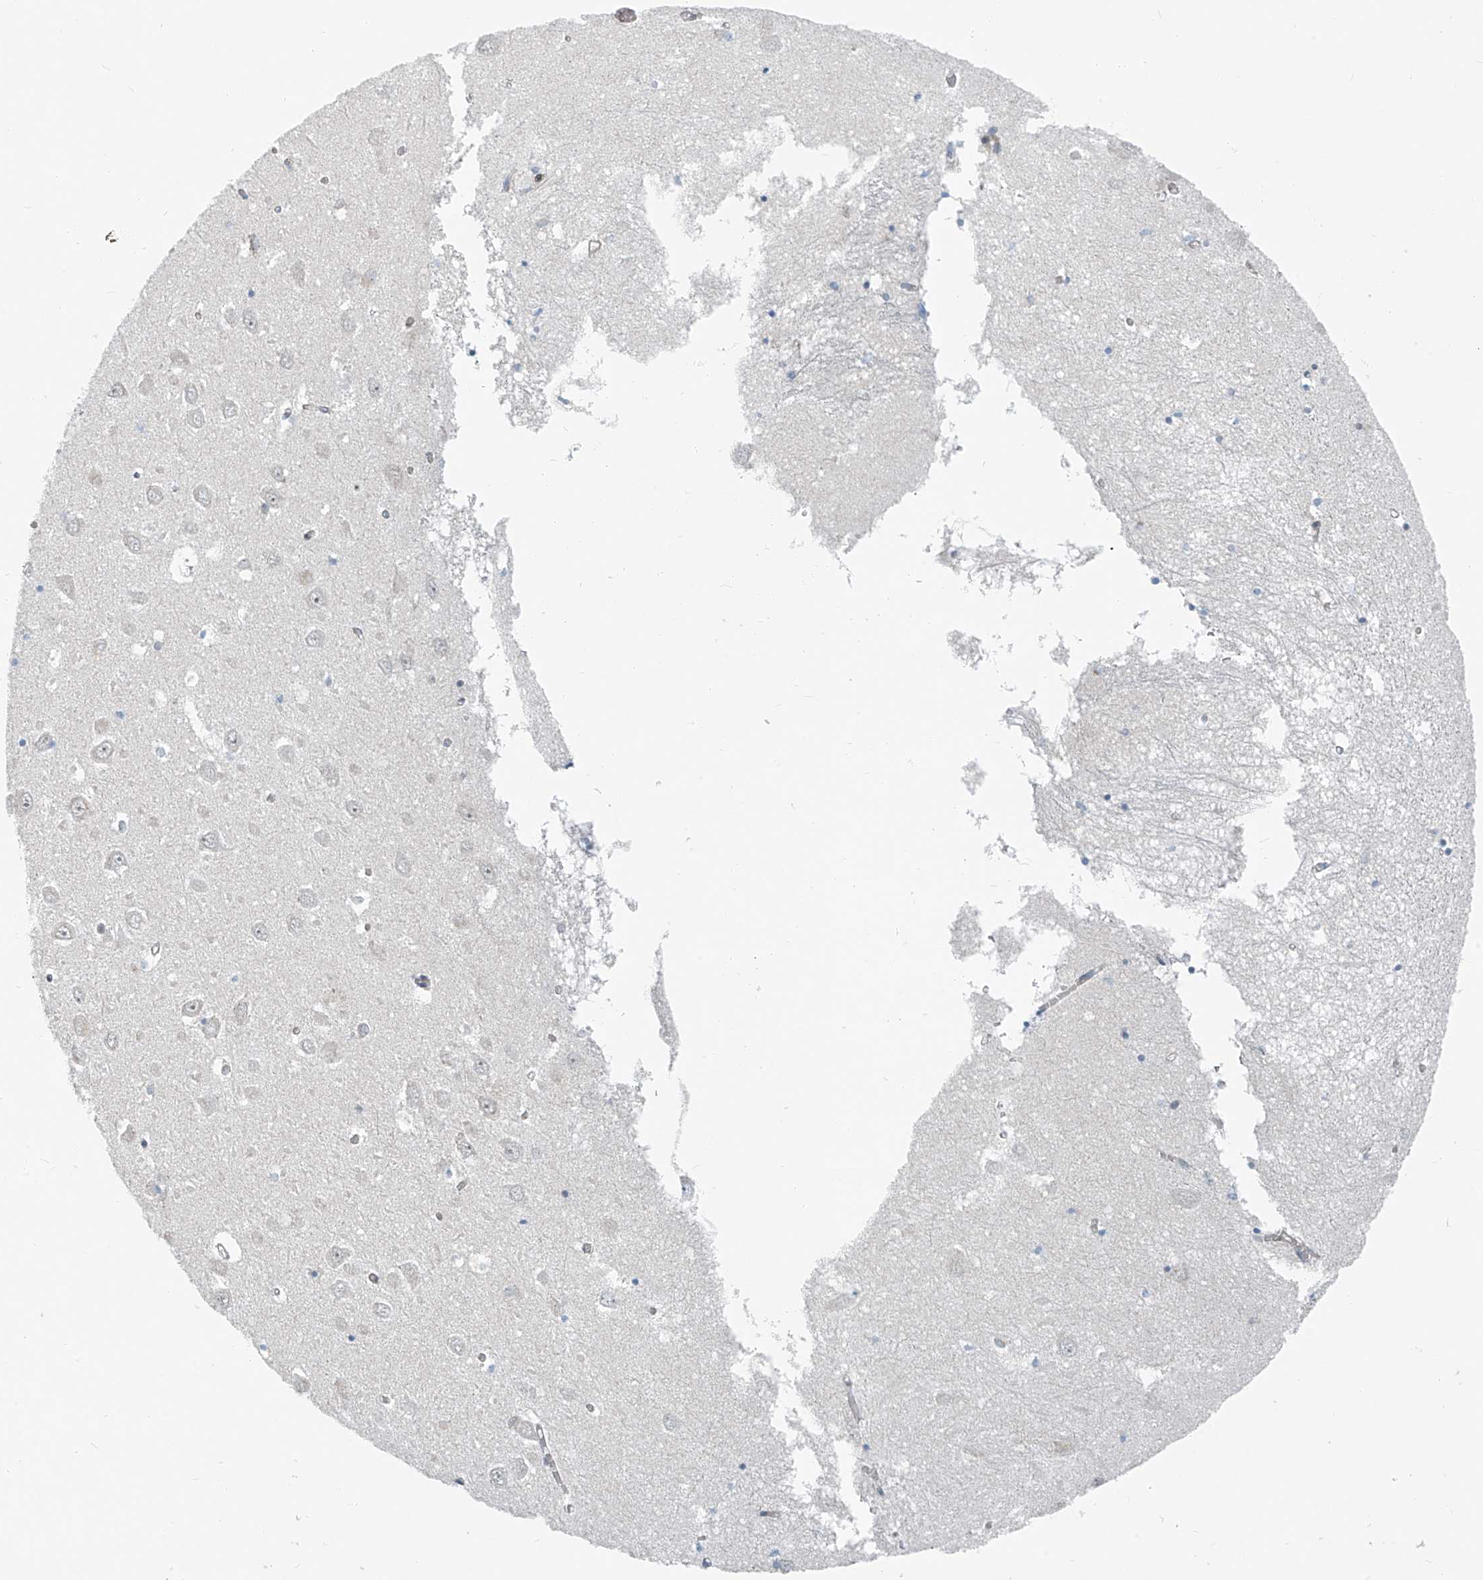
{"staining": {"intensity": "negative", "quantity": "none", "location": "none"}, "tissue": "hippocampus", "cell_type": "Glial cells", "image_type": "normal", "snomed": [{"axis": "morphology", "description": "Normal tissue, NOS"}, {"axis": "topography", "description": "Hippocampus"}], "caption": "Image shows no significant protein staining in glial cells of unremarkable hippocampus.", "gene": "HIC2", "patient": {"sex": "male", "age": 70}}